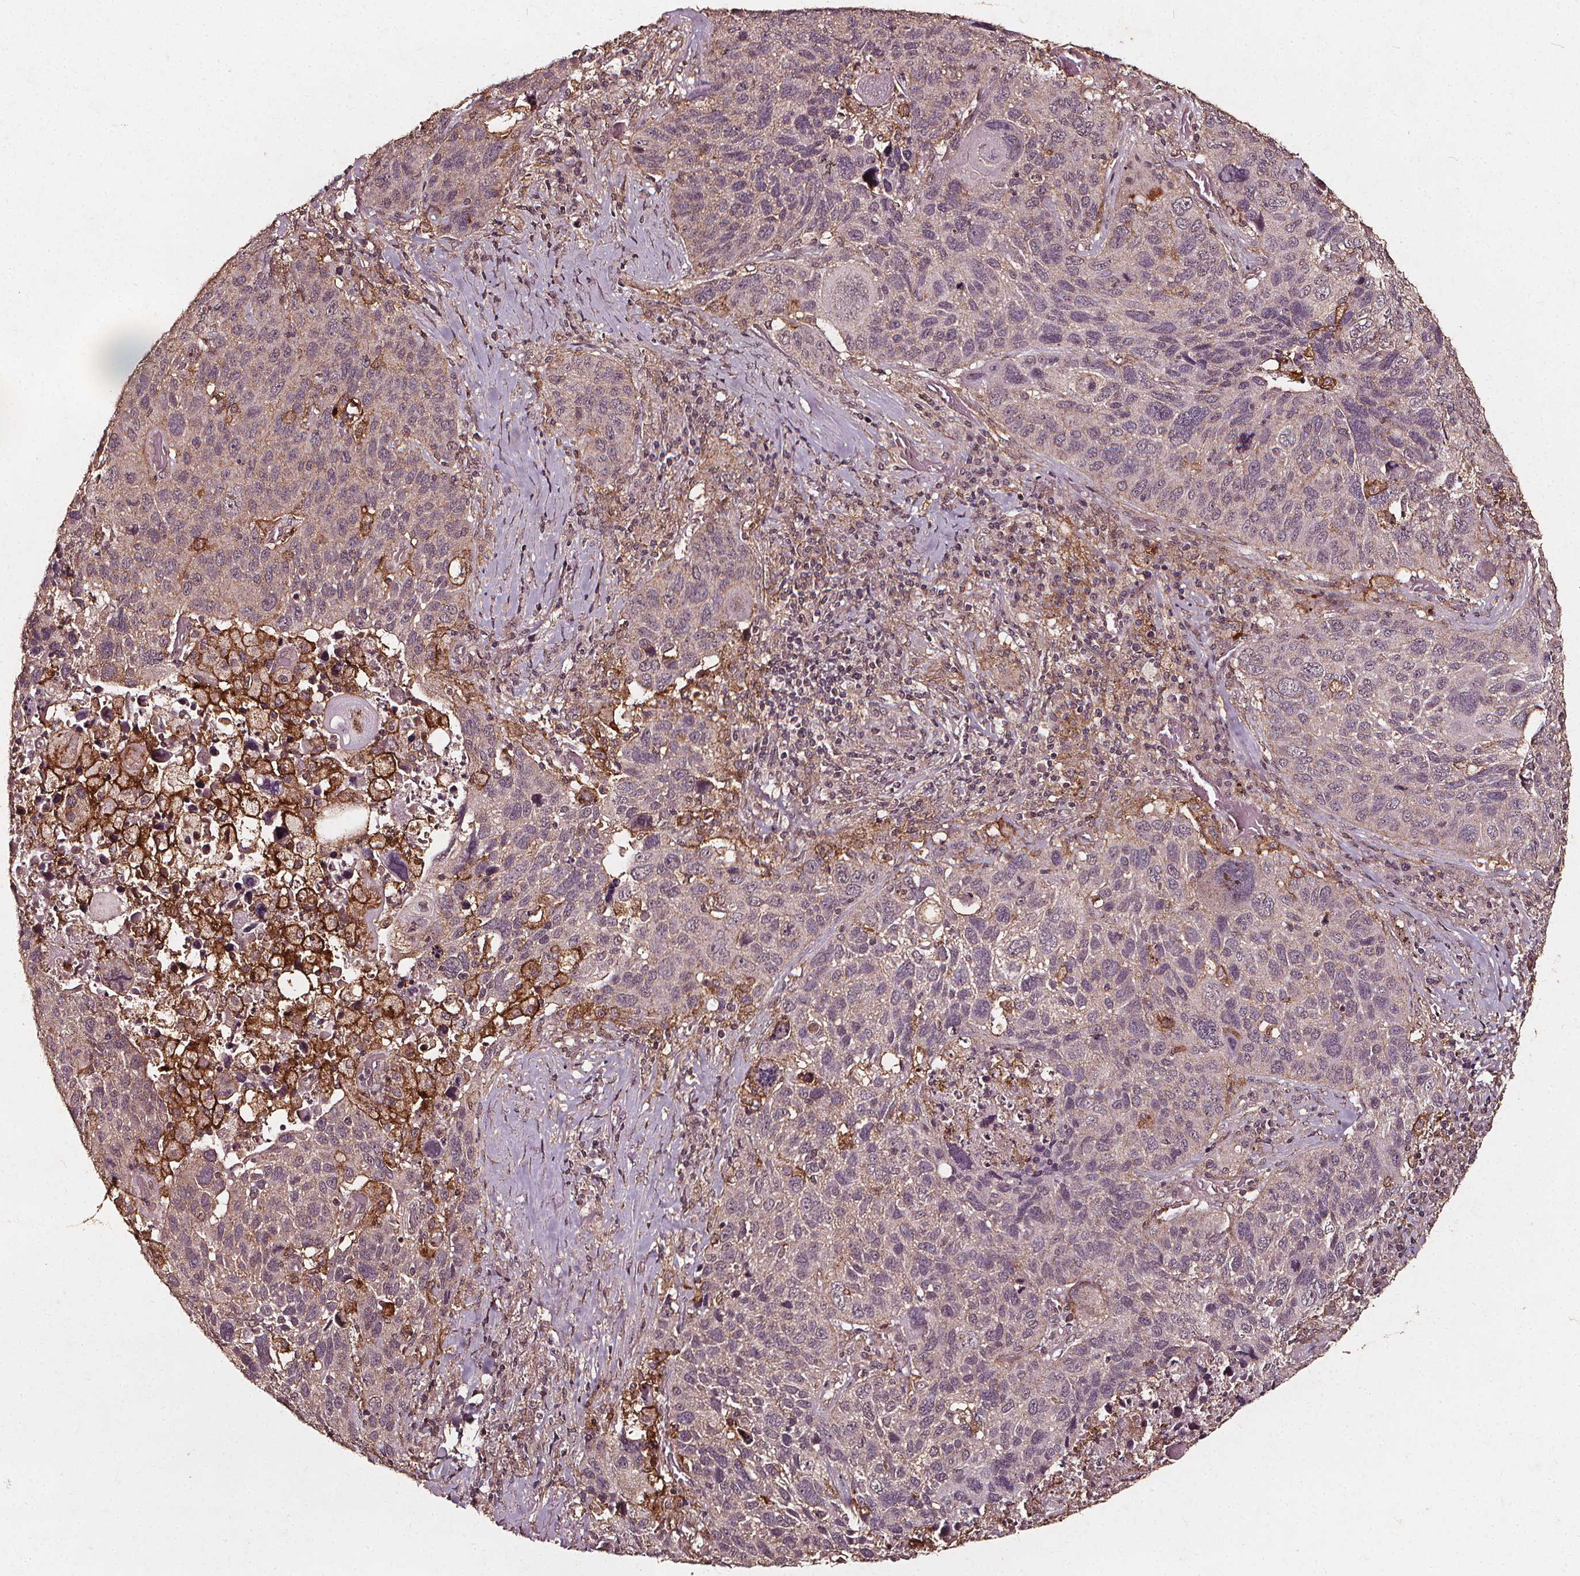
{"staining": {"intensity": "weak", "quantity": "<25%", "location": "cytoplasmic/membranous"}, "tissue": "lung cancer", "cell_type": "Tumor cells", "image_type": "cancer", "snomed": [{"axis": "morphology", "description": "Squamous cell carcinoma, NOS"}, {"axis": "topography", "description": "Lung"}], "caption": "The immunohistochemistry image has no significant positivity in tumor cells of squamous cell carcinoma (lung) tissue. Brightfield microscopy of immunohistochemistry (IHC) stained with DAB (3,3'-diaminobenzidine) (brown) and hematoxylin (blue), captured at high magnification.", "gene": "ABCA1", "patient": {"sex": "male", "age": 68}}